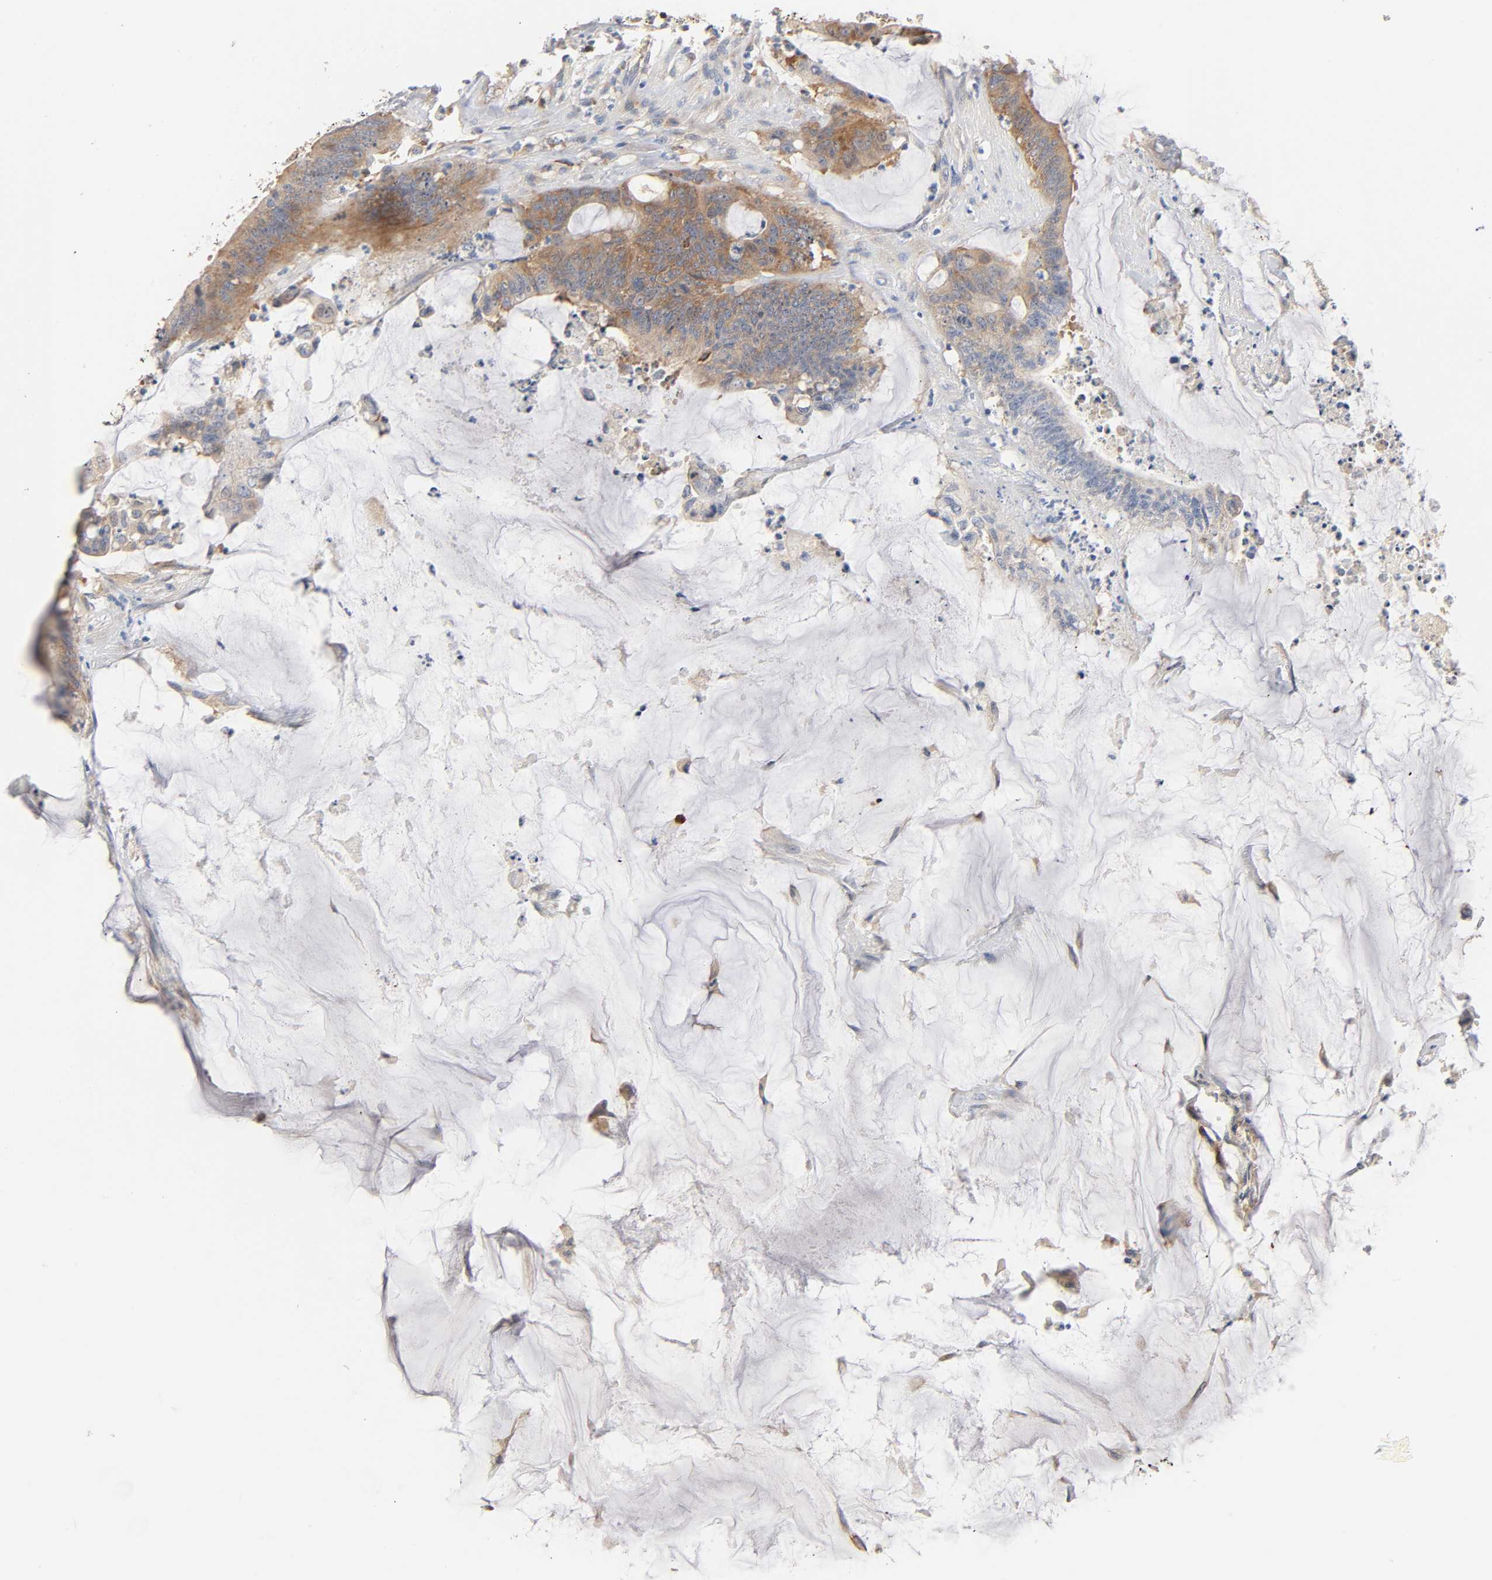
{"staining": {"intensity": "moderate", "quantity": ">75%", "location": "cytoplasmic/membranous"}, "tissue": "colorectal cancer", "cell_type": "Tumor cells", "image_type": "cancer", "snomed": [{"axis": "morphology", "description": "Adenocarcinoma, NOS"}, {"axis": "topography", "description": "Rectum"}], "caption": "Immunohistochemical staining of adenocarcinoma (colorectal) shows medium levels of moderate cytoplasmic/membranous protein positivity in approximately >75% of tumor cells.", "gene": "BIN1", "patient": {"sex": "female", "age": 66}}